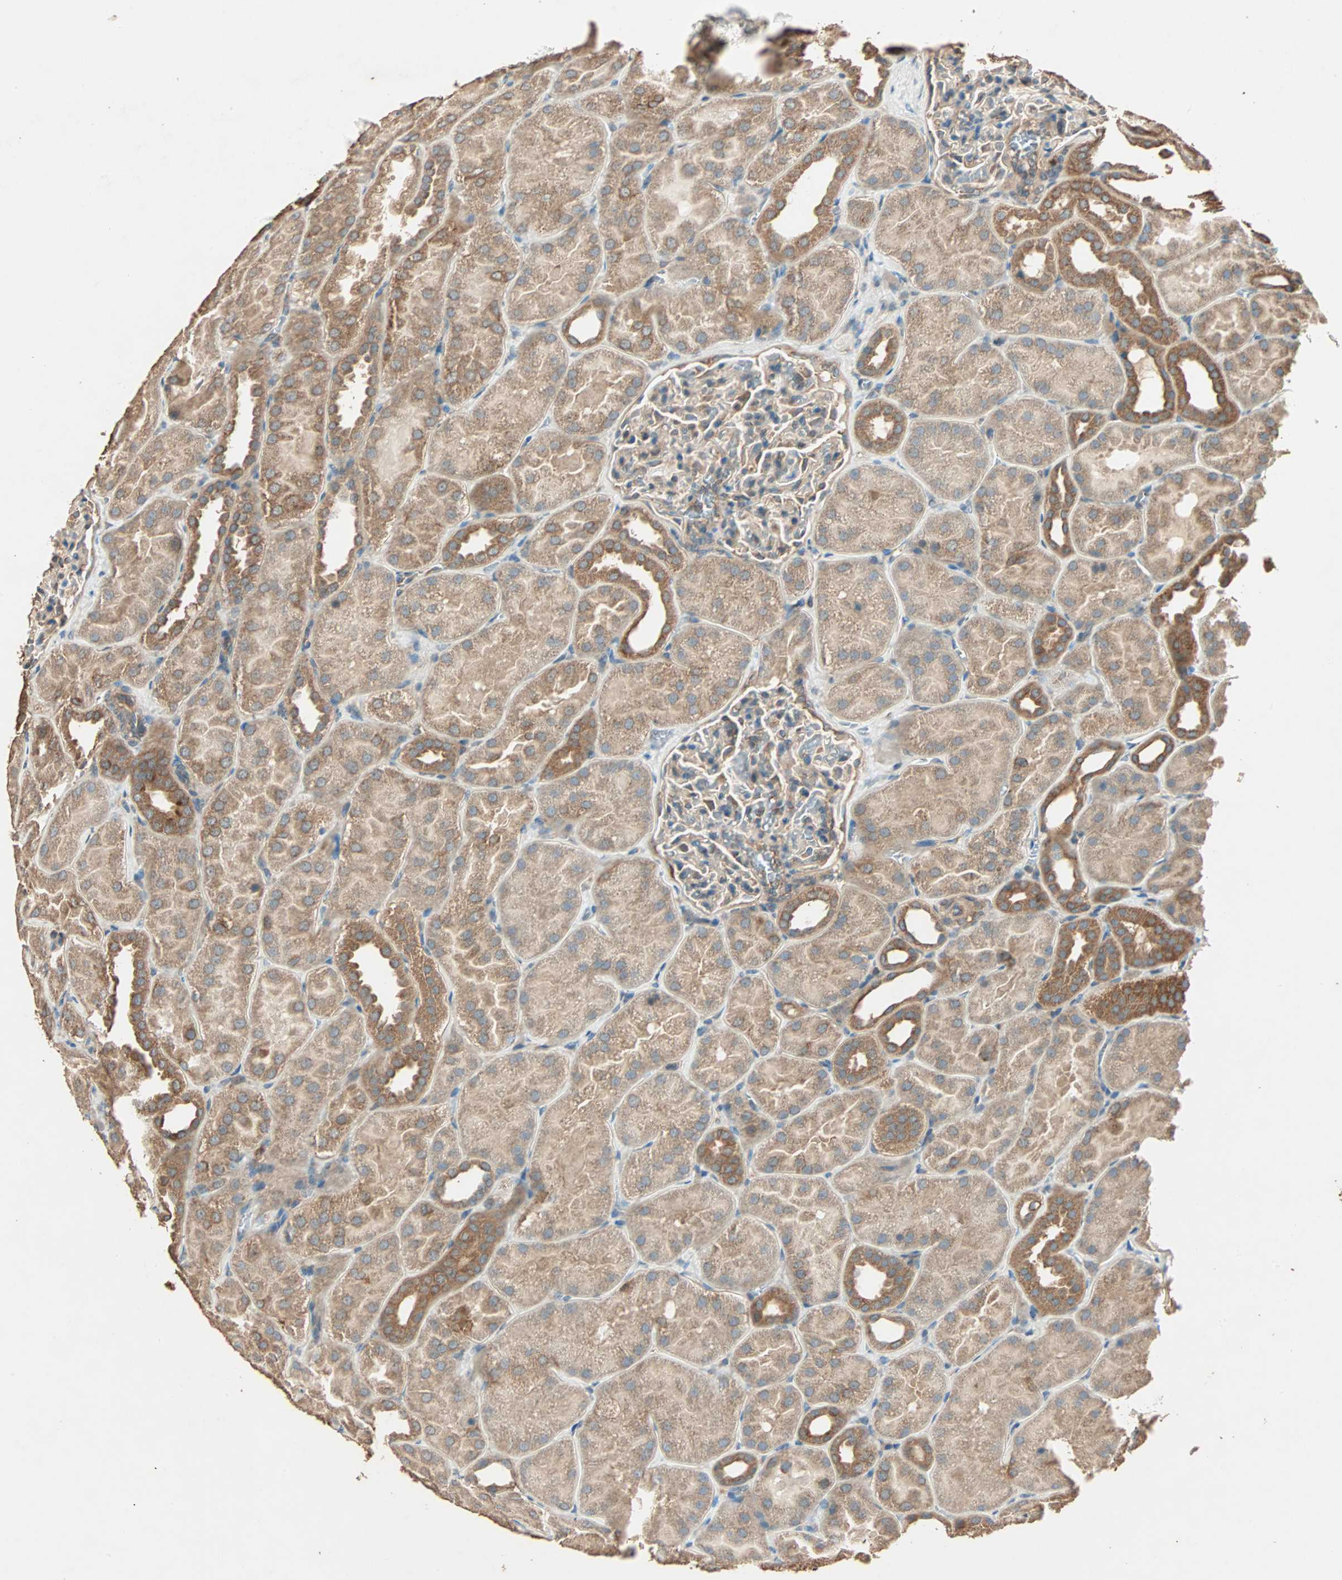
{"staining": {"intensity": "weak", "quantity": "25%-75%", "location": "cytoplasmic/membranous"}, "tissue": "kidney", "cell_type": "Cells in glomeruli", "image_type": "normal", "snomed": [{"axis": "morphology", "description": "Normal tissue, NOS"}, {"axis": "topography", "description": "Kidney"}], "caption": "A low amount of weak cytoplasmic/membranous expression is seen in approximately 25%-75% of cells in glomeruli in unremarkable kidney. Nuclei are stained in blue.", "gene": "EIF4G2", "patient": {"sex": "male", "age": 28}}